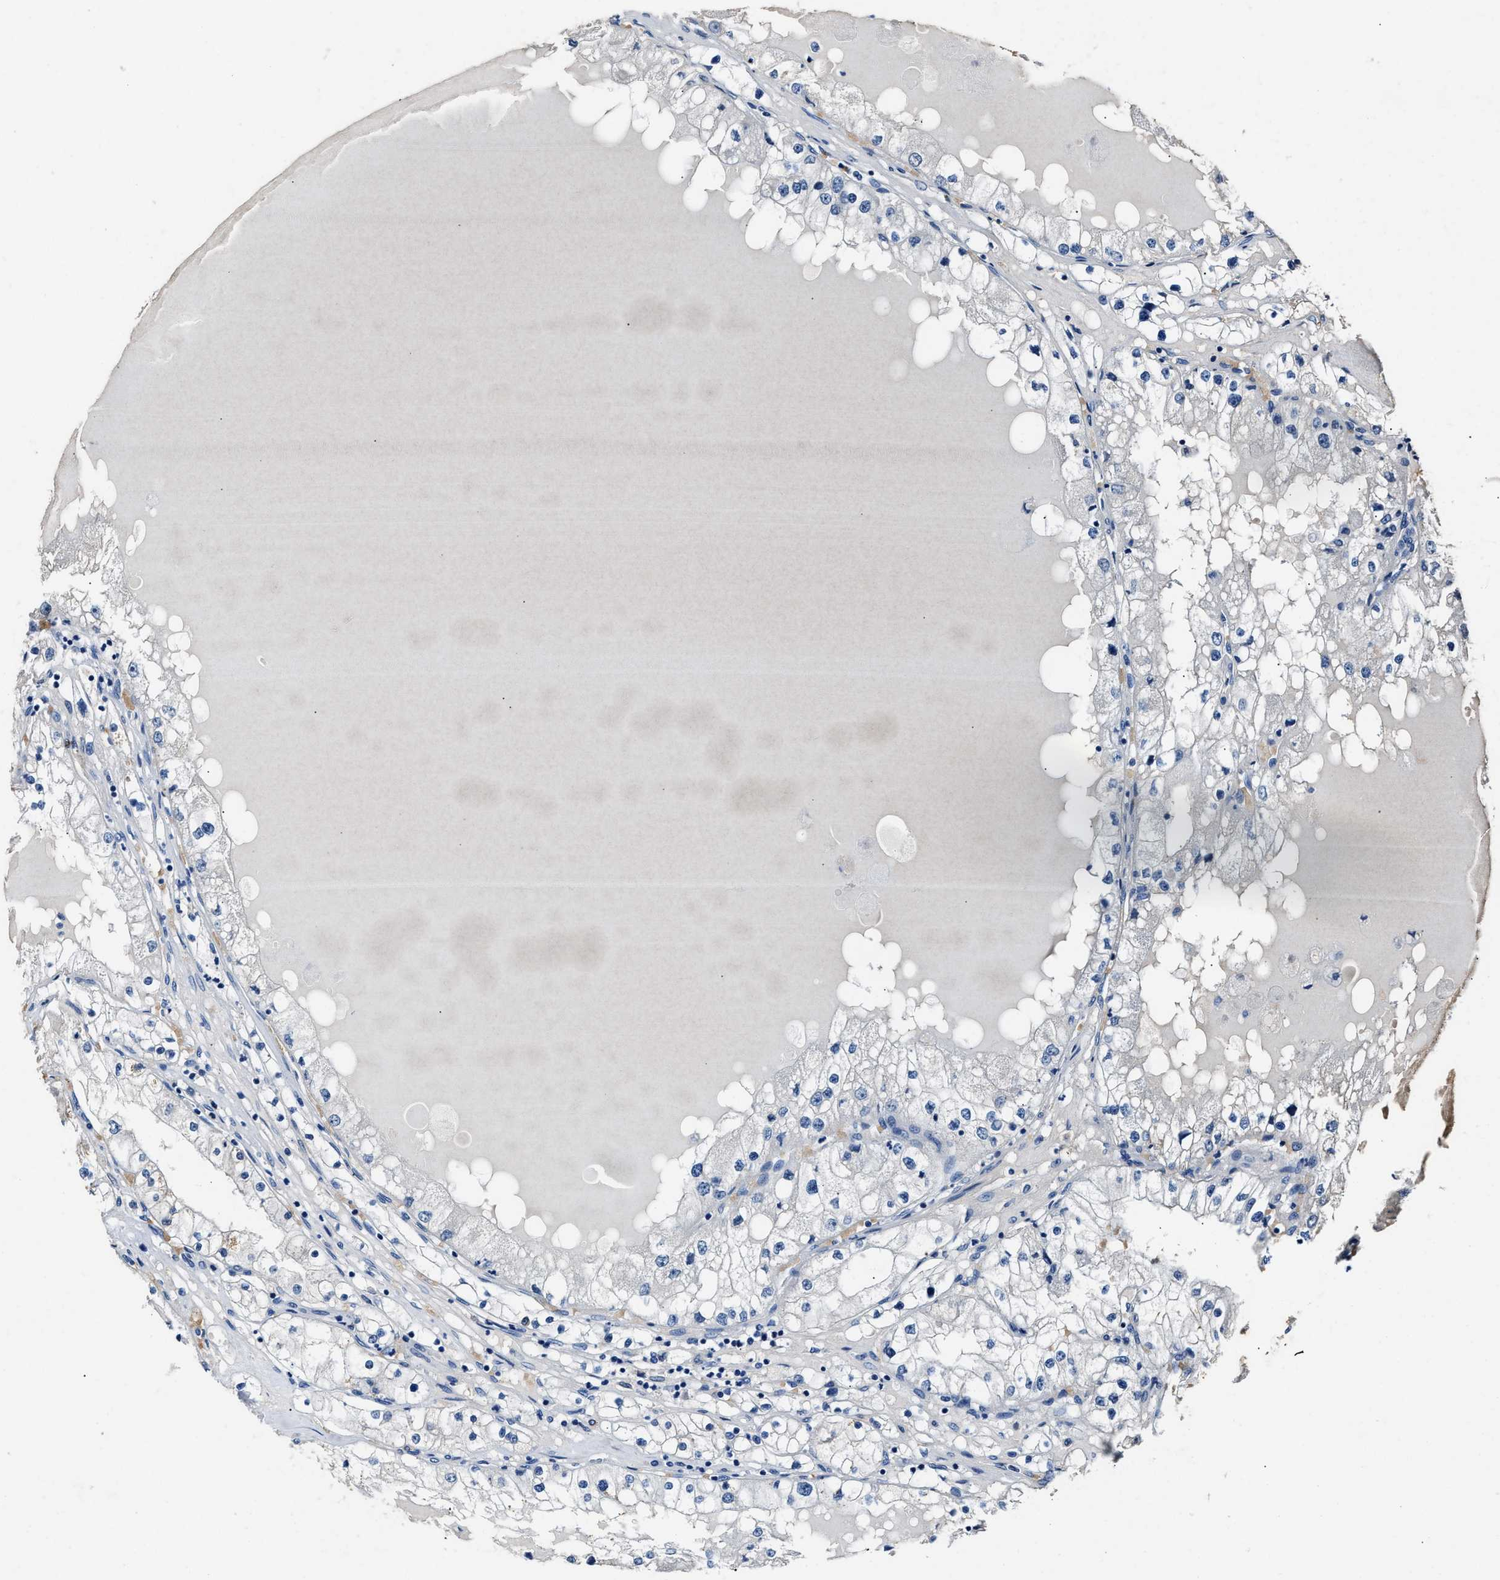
{"staining": {"intensity": "negative", "quantity": "none", "location": "none"}, "tissue": "renal cancer", "cell_type": "Tumor cells", "image_type": "cancer", "snomed": [{"axis": "morphology", "description": "Adenocarcinoma, NOS"}, {"axis": "topography", "description": "Kidney"}], "caption": "This is an immunohistochemistry (IHC) image of renal cancer (adenocarcinoma). There is no positivity in tumor cells.", "gene": "PPA1", "patient": {"sex": "male", "age": 68}}